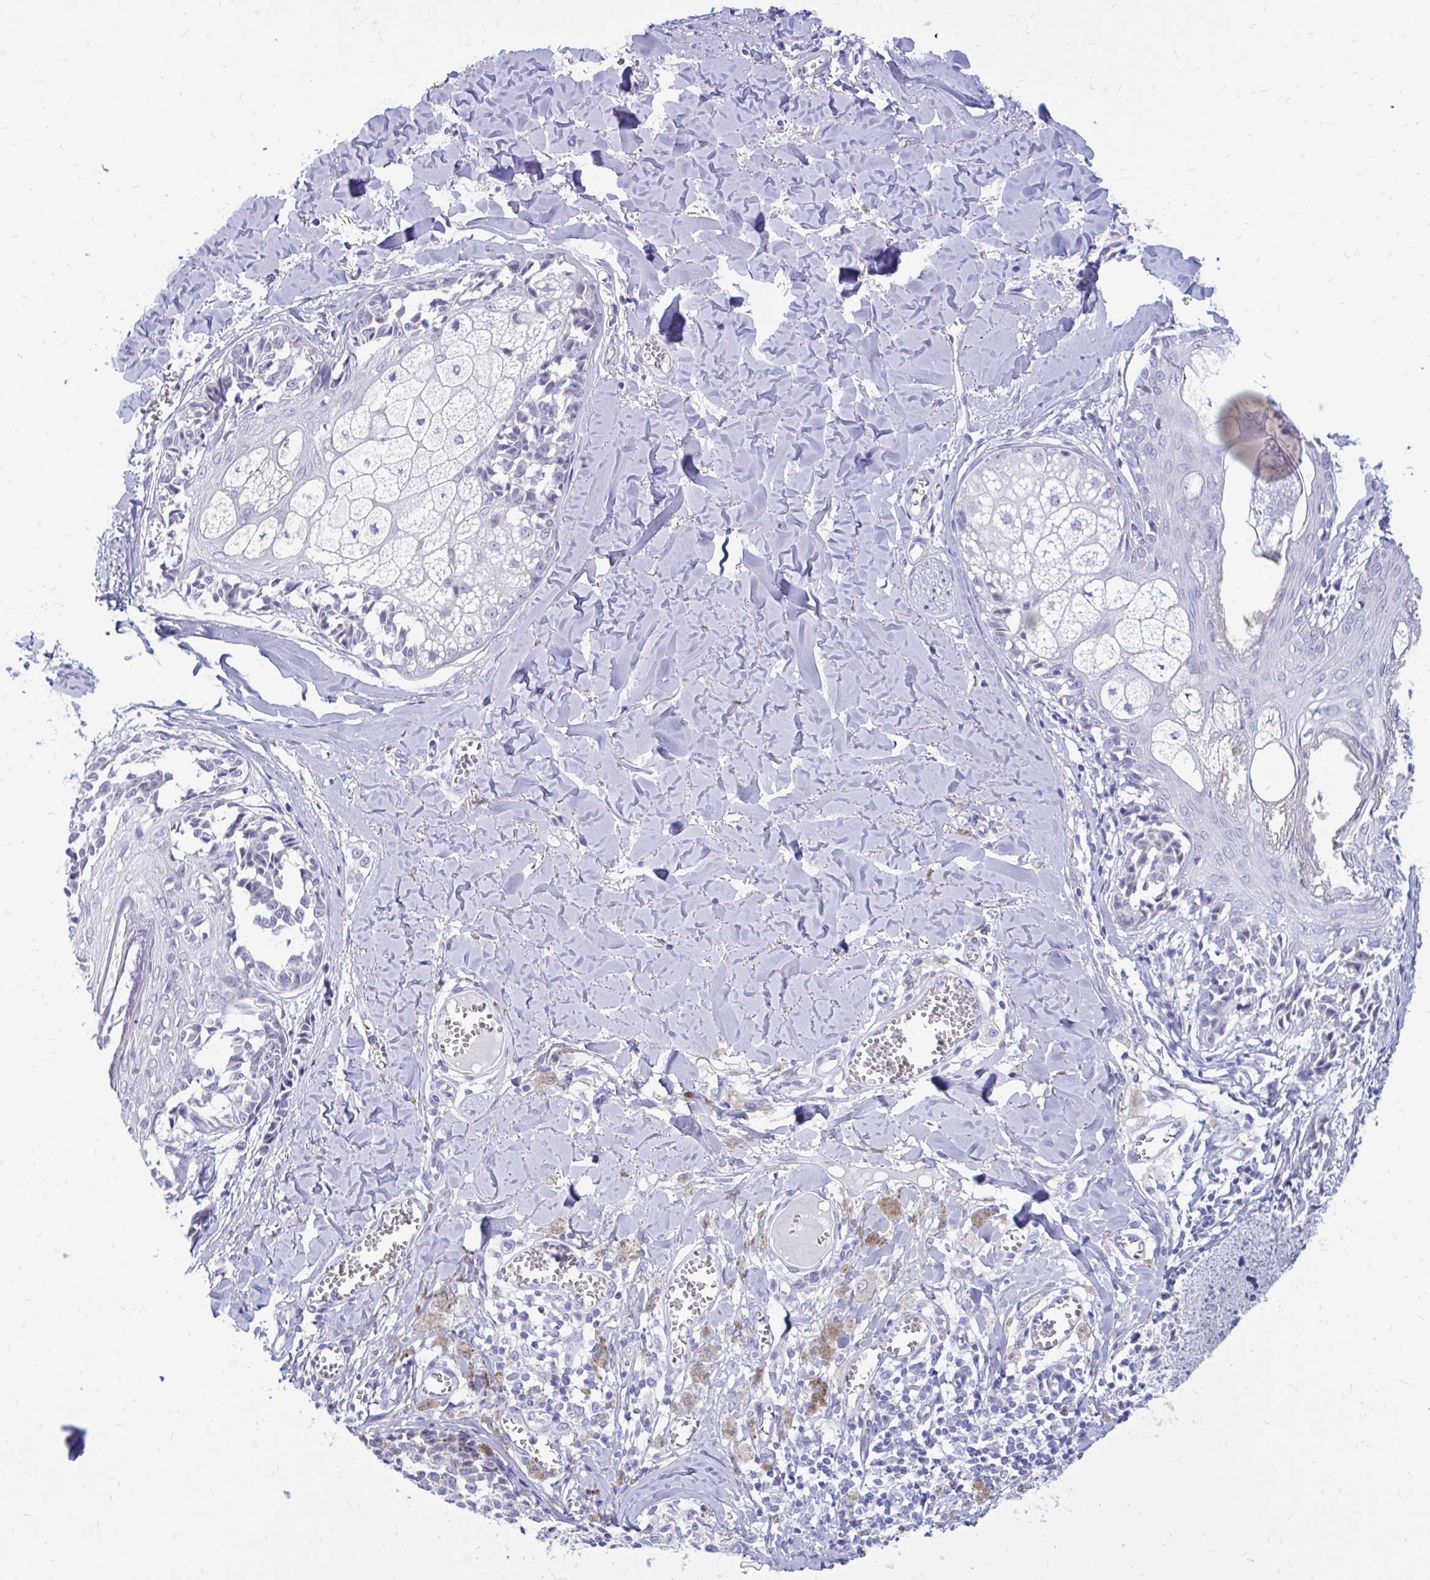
{"staining": {"intensity": "negative", "quantity": "none", "location": "none"}, "tissue": "melanoma", "cell_type": "Tumor cells", "image_type": "cancer", "snomed": [{"axis": "morphology", "description": "Malignant melanoma, NOS"}, {"axis": "topography", "description": "Skin"}], "caption": "A high-resolution image shows immunohistochemistry staining of malignant melanoma, which displays no significant expression in tumor cells.", "gene": "IGSF5", "patient": {"sex": "female", "age": 43}}